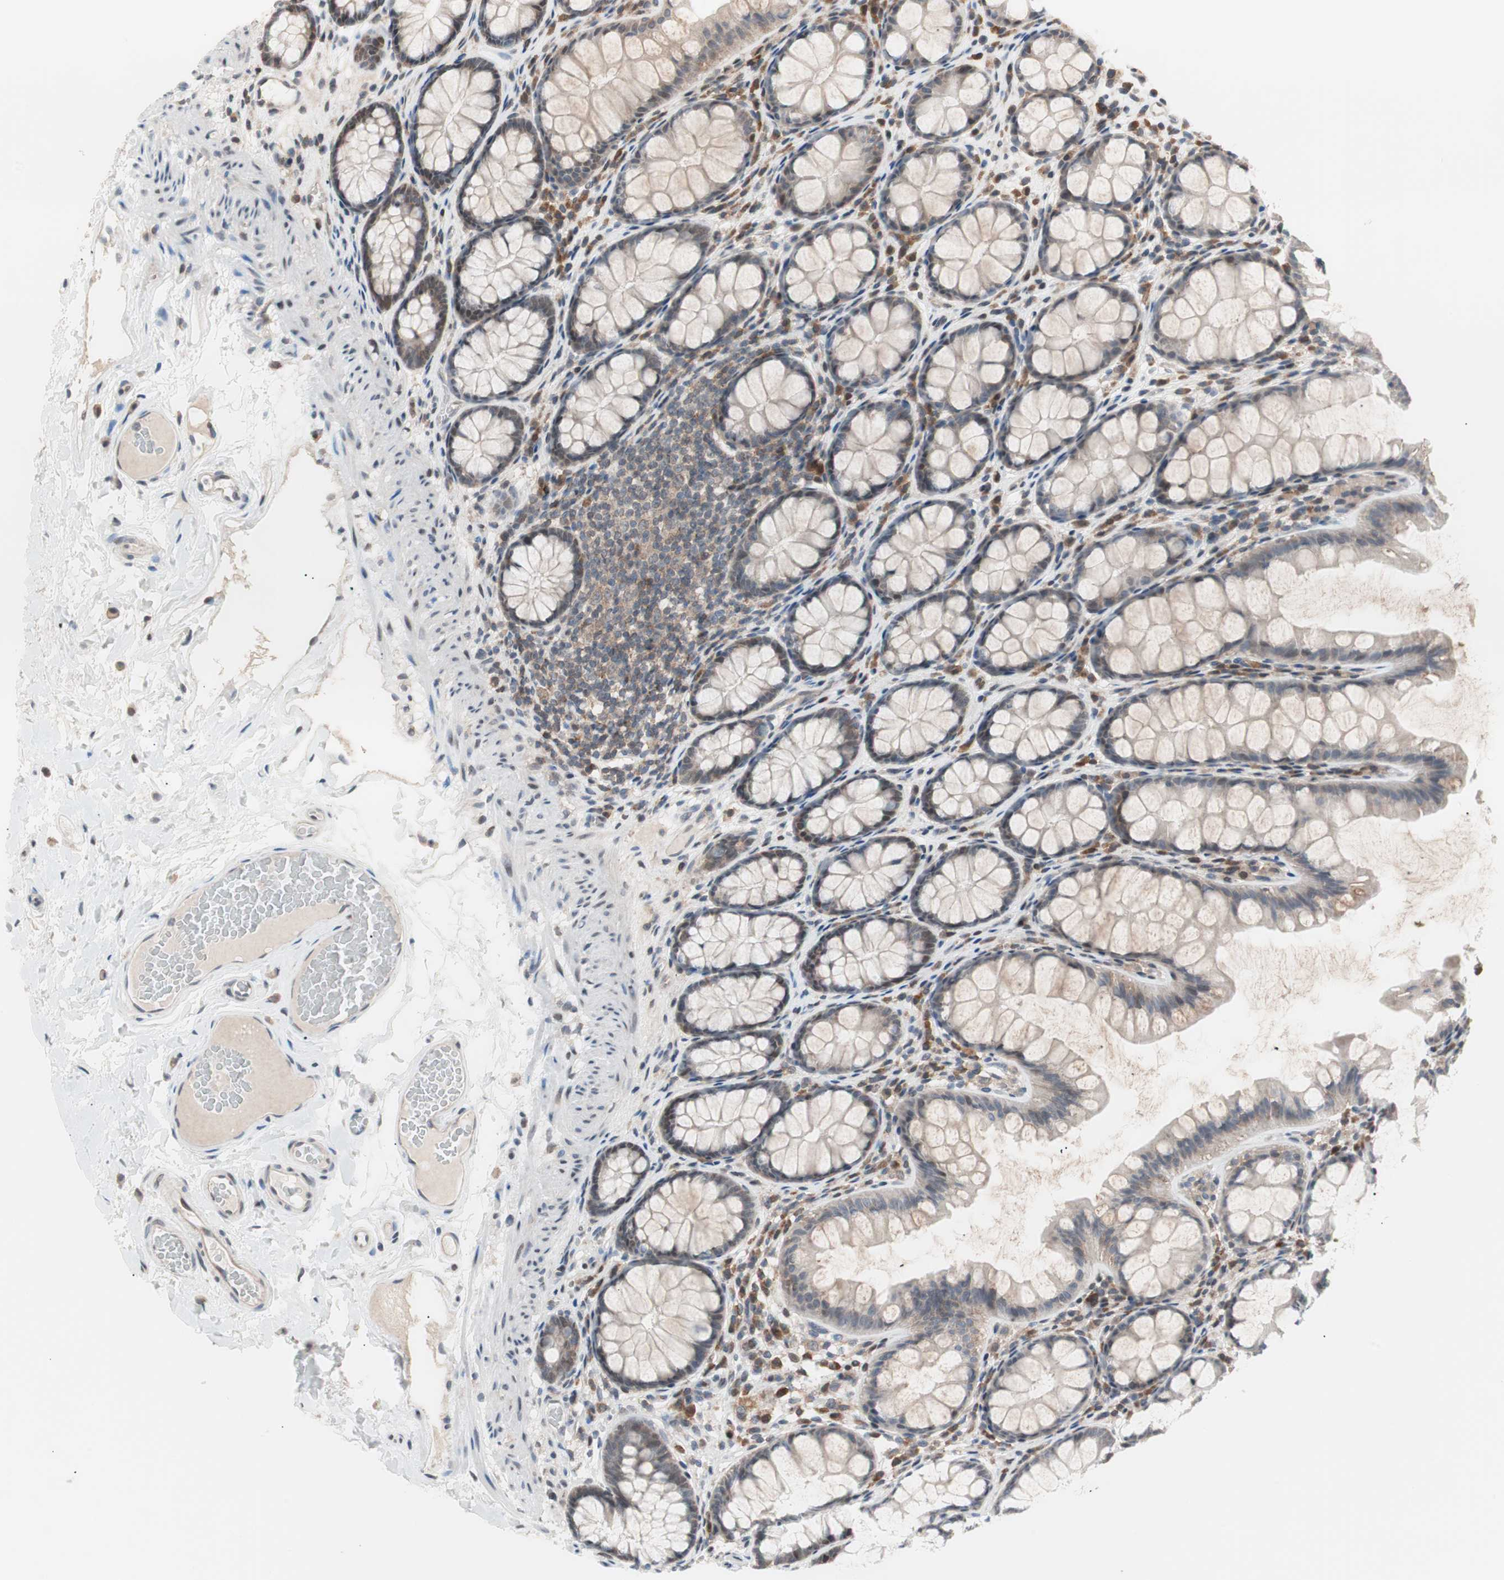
{"staining": {"intensity": "negative", "quantity": "none", "location": "none"}, "tissue": "colon", "cell_type": "Endothelial cells", "image_type": "normal", "snomed": [{"axis": "morphology", "description": "Normal tissue, NOS"}, {"axis": "topography", "description": "Colon"}], "caption": "DAB immunohistochemical staining of unremarkable colon shows no significant expression in endothelial cells.", "gene": "POLH", "patient": {"sex": "female", "age": 55}}